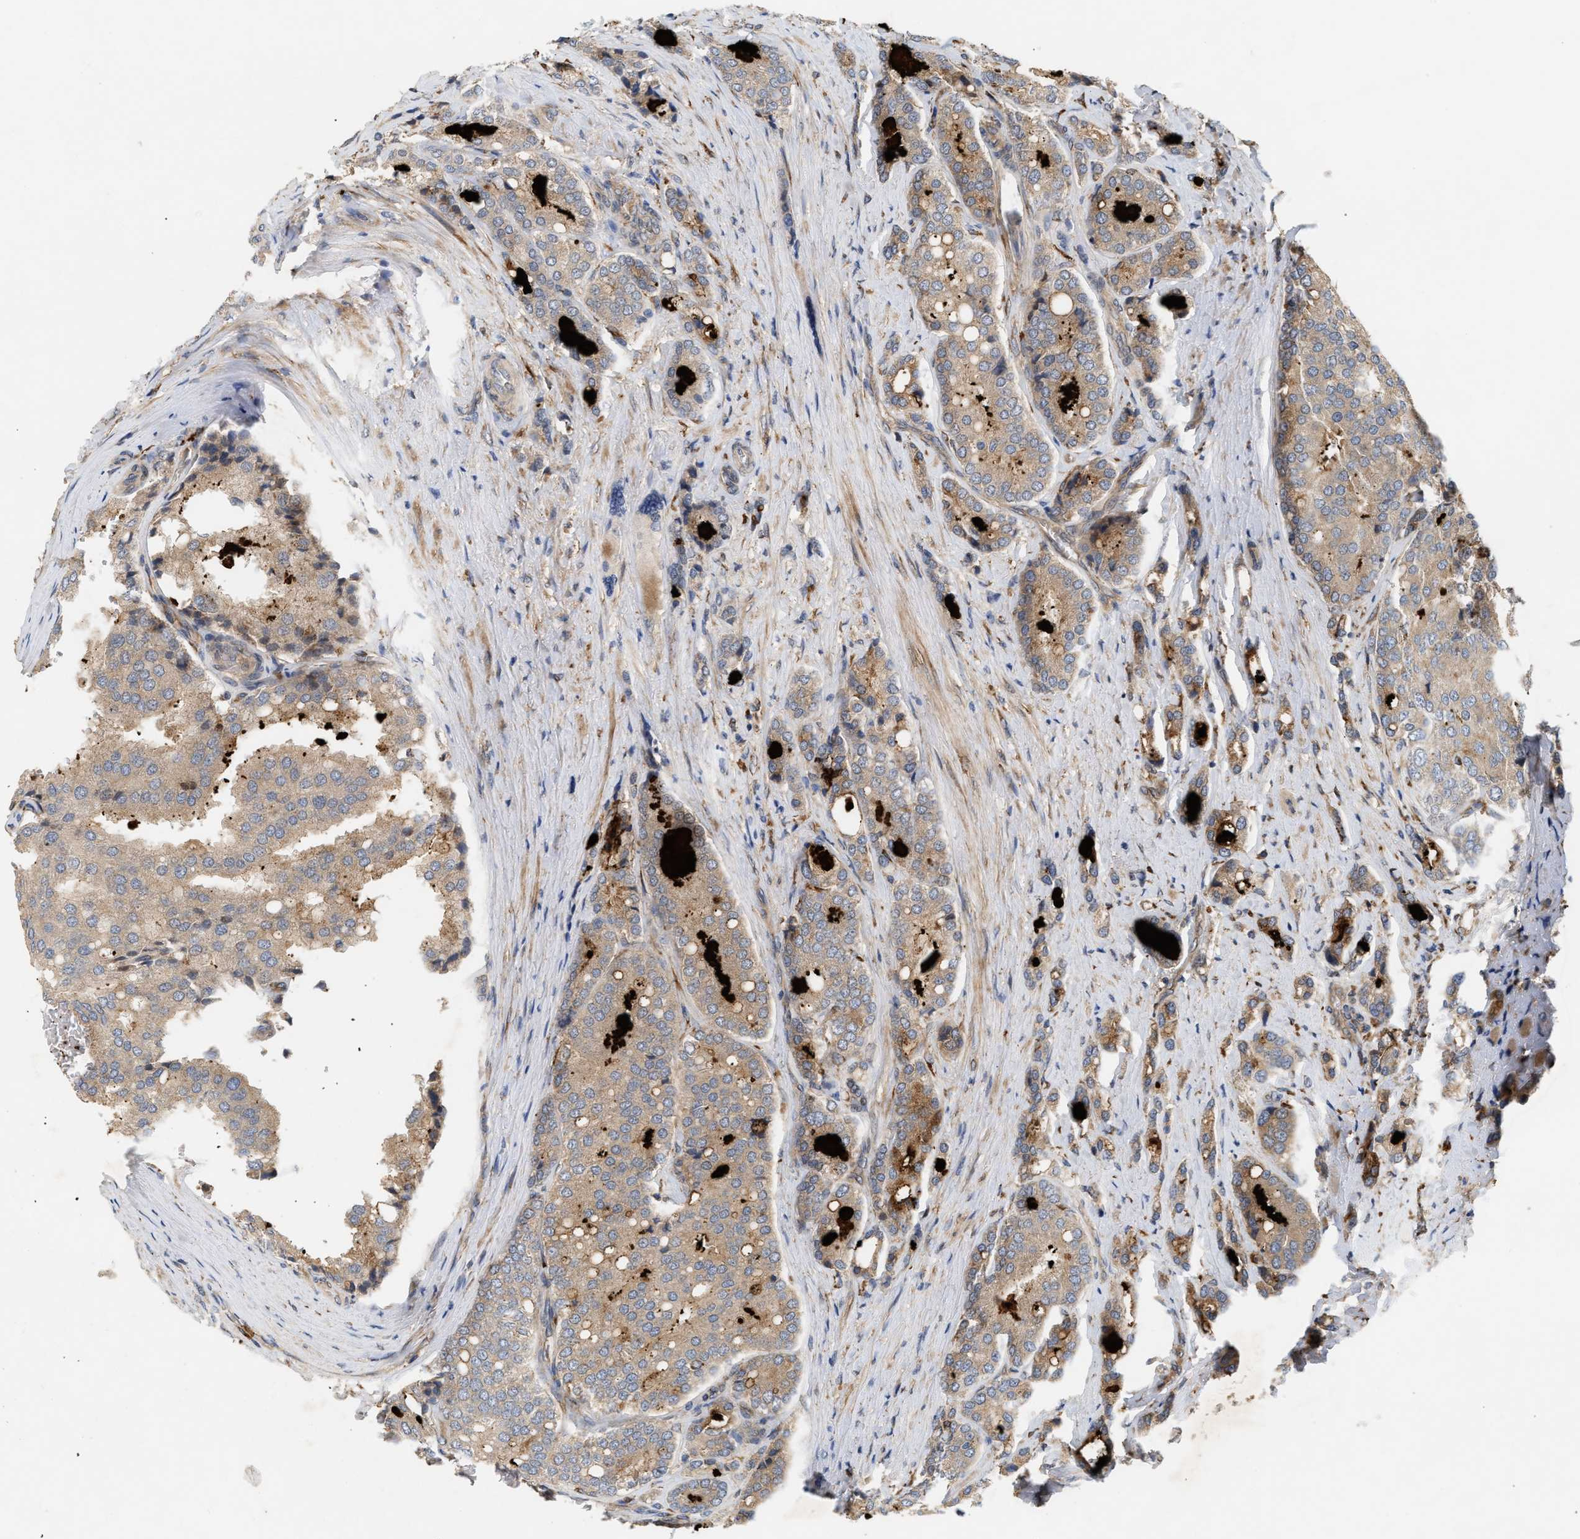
{"staining": {"intensity": "weak", "quantity": ">75%", "location": "cytoplasmic/membranous"}, "tissue": "prostate cancer", "cell_type": "Tumor cells", "image_type": "cancer", "snomed": [{"axis": "morphology", "description": "Adenocarcinoma, High grade"}, {"axis": "topography", "description": "Prostate"}], "caption": "Protein staining of prostate high-grade adenocarcinoma tissue exhibits weak cytoplasmic/membranous expression in about >75% of tumor cells.", "gene": "PLCD1", "patient": {"sex": "male", "age": 50}}